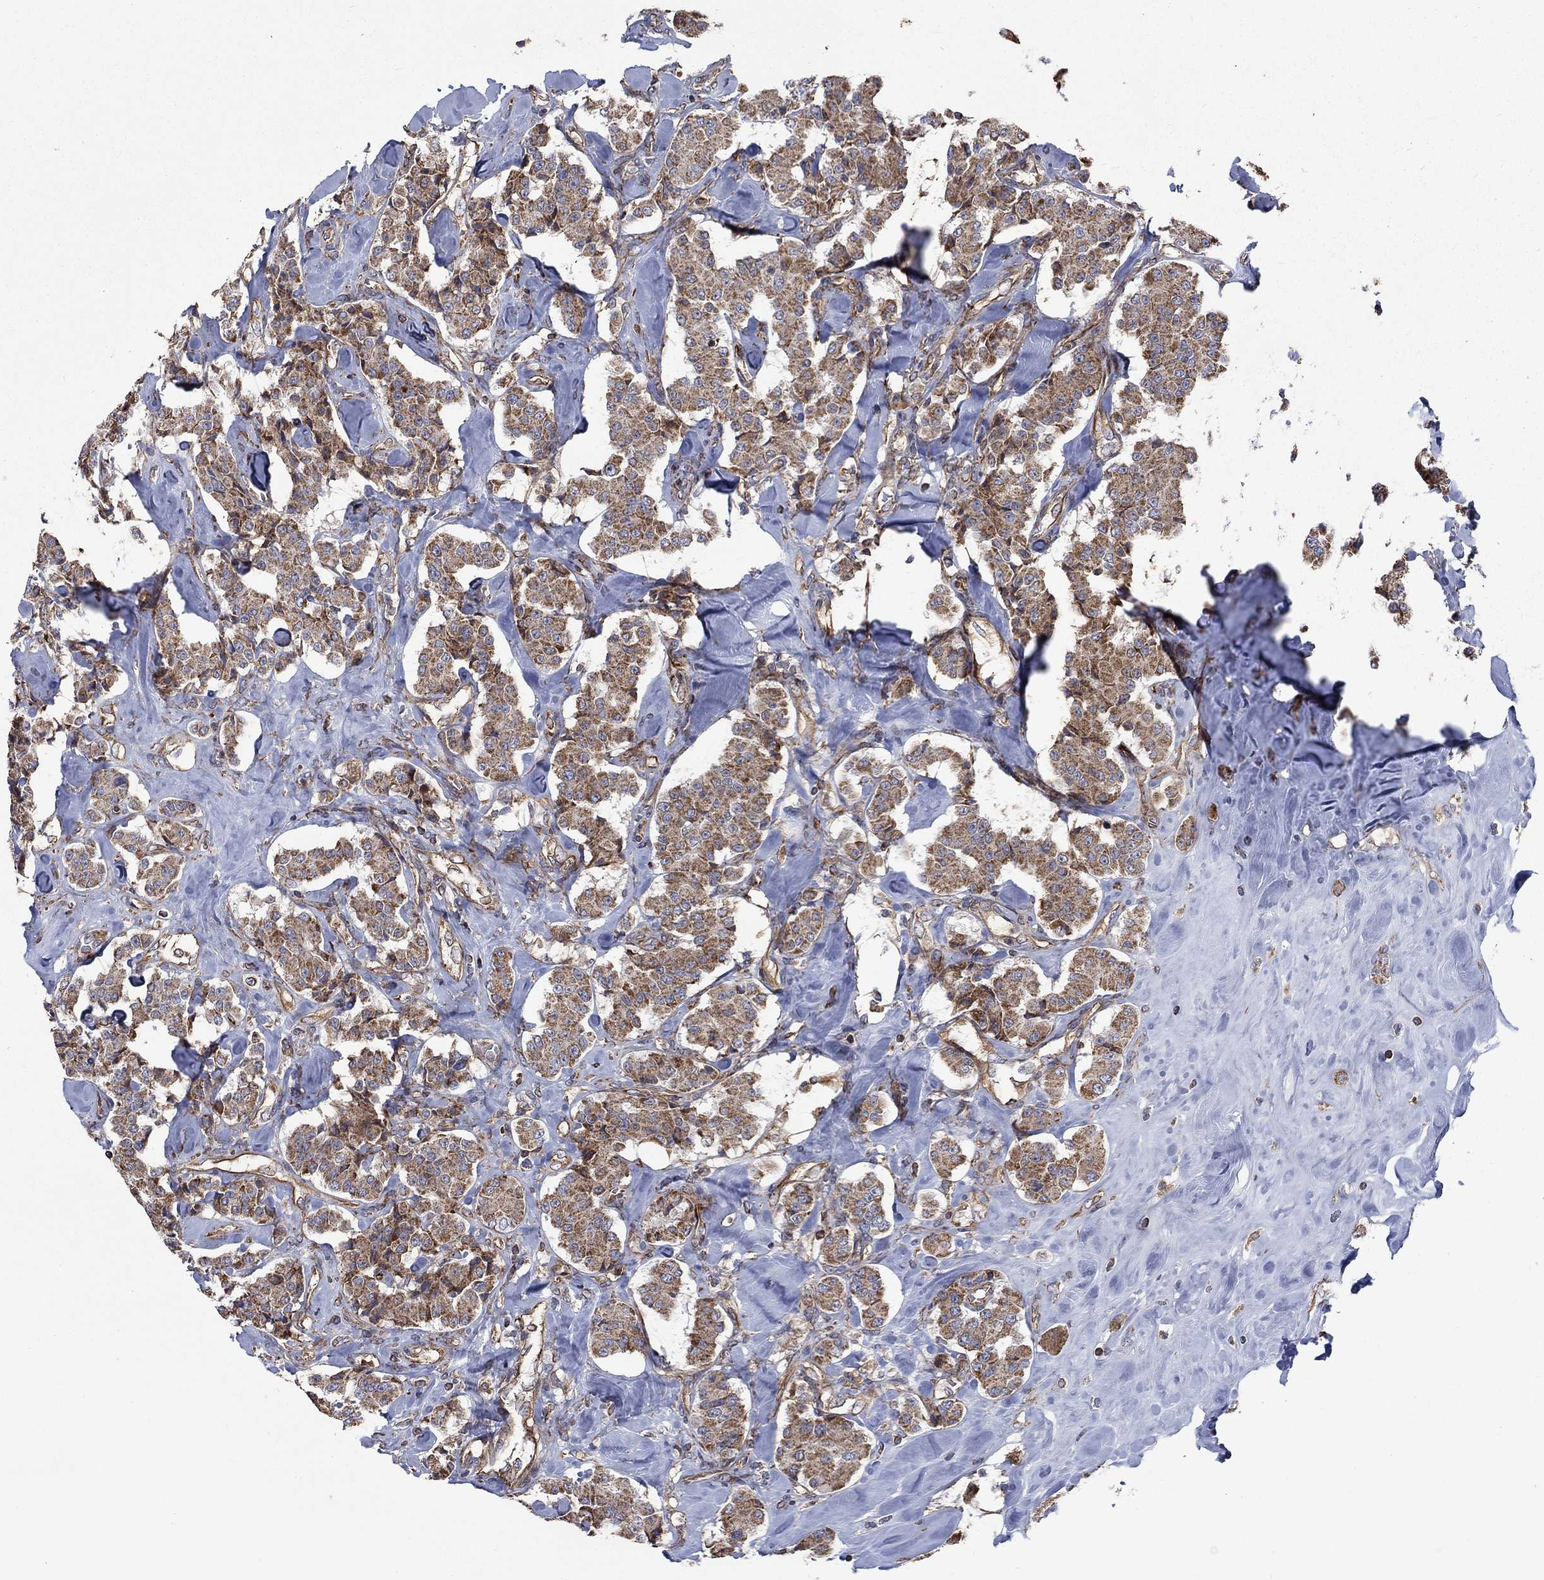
{"staining": {"intensity": "strong", "quantity": ">75%", "location": "cytoplasmic/membranous"}, "tissue": "carcinoid", "cell_type": "Tumor cells", "image_type": "cancer", "snomed": [{"axis": "morphology", "description": "Carcinoid, malignant, NOS"}, {"axis": "topography", "description": "Pancreas"}], "caption": "Immunohistochemistry (DAB (3,3'-diaminobenzidine)) staining of human malignant carcinoid shows strong cytoplasmic/membranous protein positivity in approximately >75% of tumor cells.", "gene": "NDUFC1", "patient": {"sex": "male", "age": 41}}